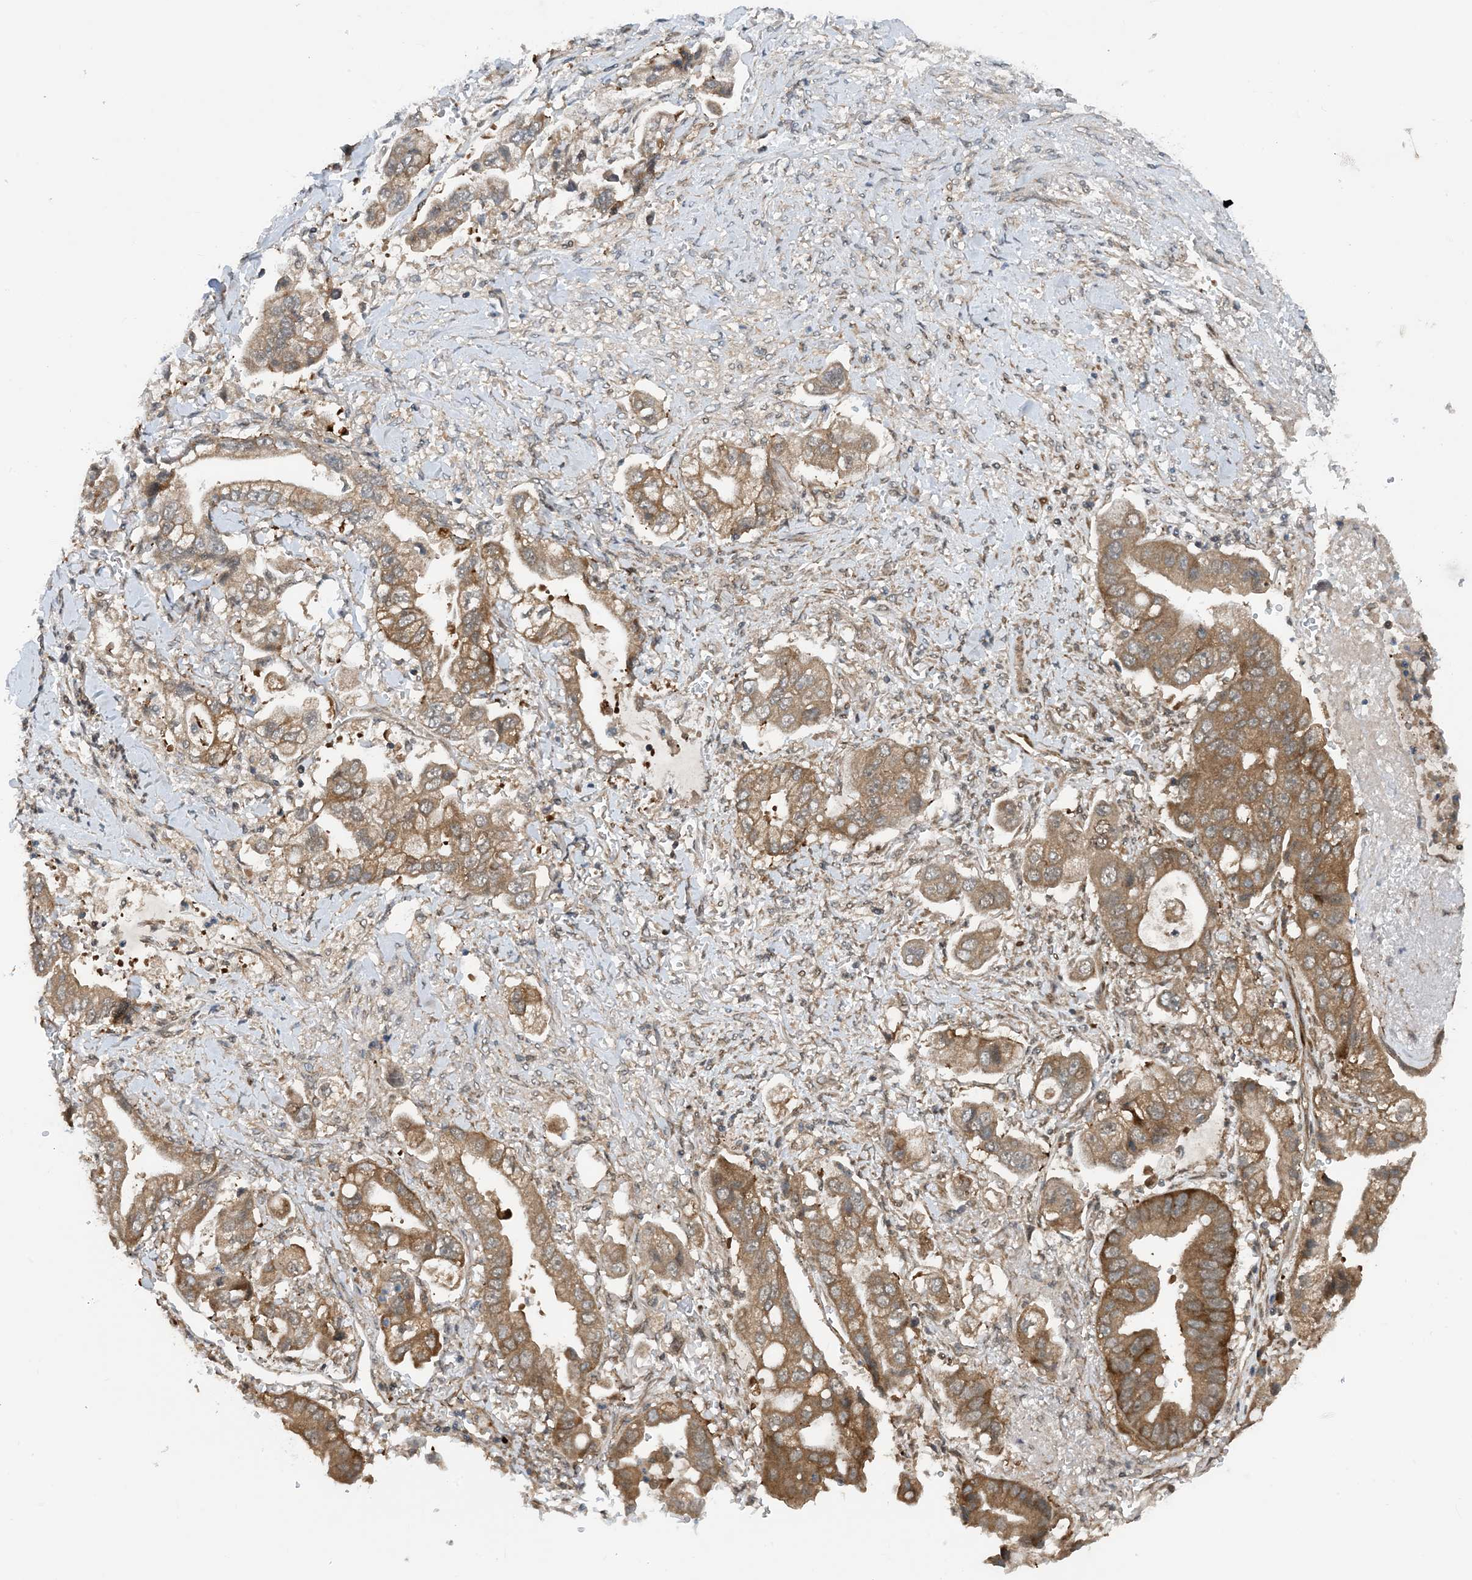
{"staining": {"intensity": "moderate", "quantity": "25%-75%", "location": "cytoplasmic/membranous"}, "tissue": "stomach cancer", "cell_type": "Tumor cells", "image_type": "cancer", "snomed": [{"axis": "morphology", "description": "Adenocarcinoma, NOS"}, {"axis": "topography", "description": "Stomach"}], "caption": "This histopathology image demonstrates immunohistochemistry staining of human stomach adenocarcinoma, with medium moderate cytoplasmic/membranous staining in approximately 25%-75% of tumor cells.", "gene": "HEMK1", "patient": {"sex": "male", "age": 62}}